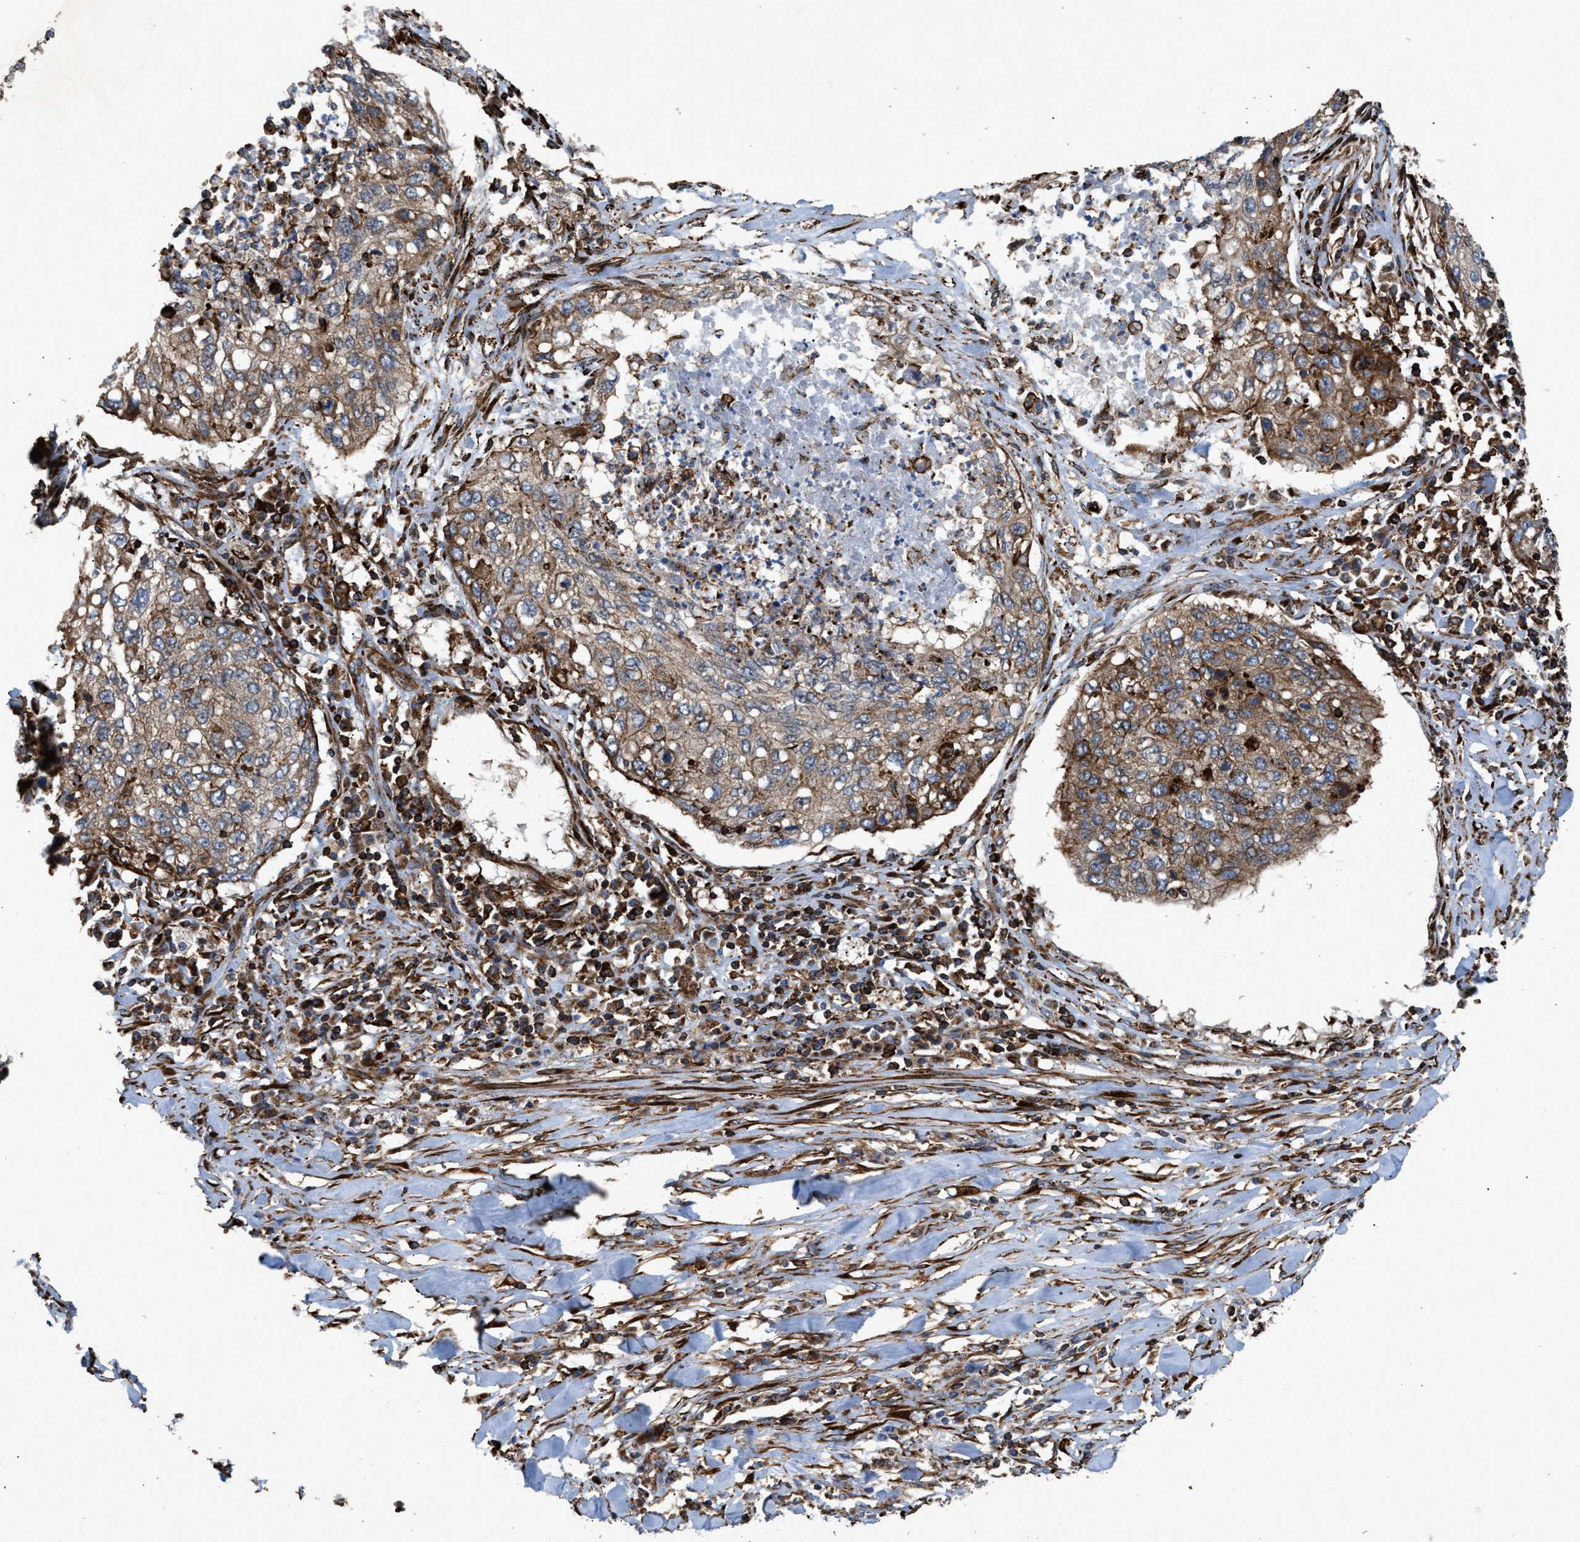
{"staining": {"intensity": "moderate", "quantity": ">75%", "location": "cytoplasmic/membranous"}, "tissue": "lung cancer", "cell_type": "Tumor cells", "image_type": "cancer", "snomed": [{"axis": "morphology", "description": "Squamous cell carcinoma, NOS"}, {"axis": "topography", "description": "Lung"}], "caption": "High-magnification brightfield microscopy of lung squamous cell carcinoma stained with DAB (3,3'-diaminobenzidine) (brown) and counterstained with hematoxylin (blue). tumor cells exhibit moderate cytoplasmic/membranous positivity is appreciated in about>75% of cells.", "gene": "EGLN1", "patient": {"sex": "female", "age": 63}}